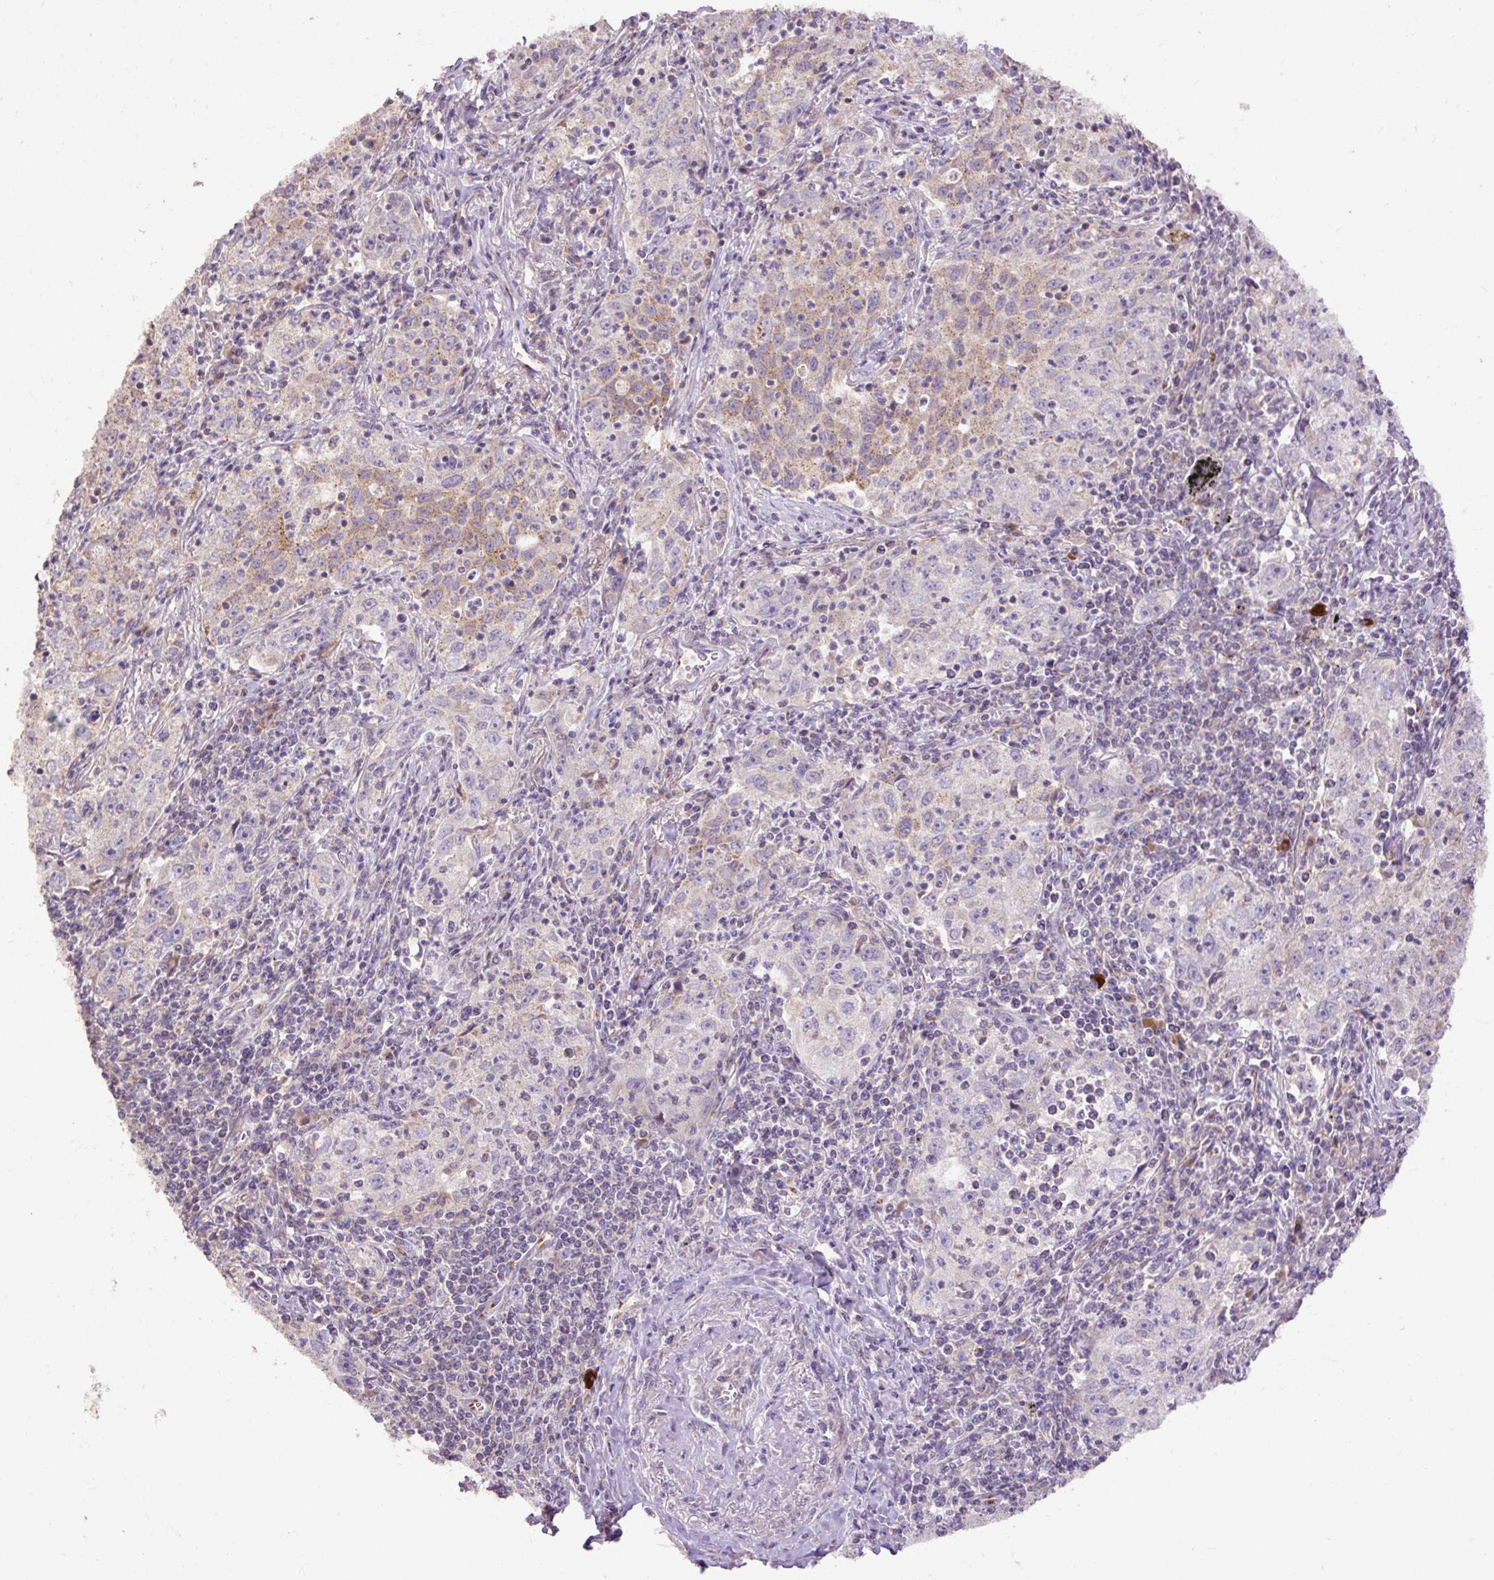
{"staining": {"intensity": "moderate", "quantity": "<25%", "location": "cytoplasmic/membranous"}, "tissue": "lung cancer", "cell_type": "Tumor cells", "image_type": "cancer", "snomed": [{"axis": "morphology", "description": "Squamous cell carcinoma, NOS"}, {"axis": "topography", "description": "Lung"}], "caption": "Immunohistochemistry (IHC) of lung cancer (squamous cell carcinoma) exhibits low levels of moderate cytoplasmic/membranous staining in approximately <25% of tumor cells.", "gene": "ABR", "patient": {"sex": "male", "age": 71}}